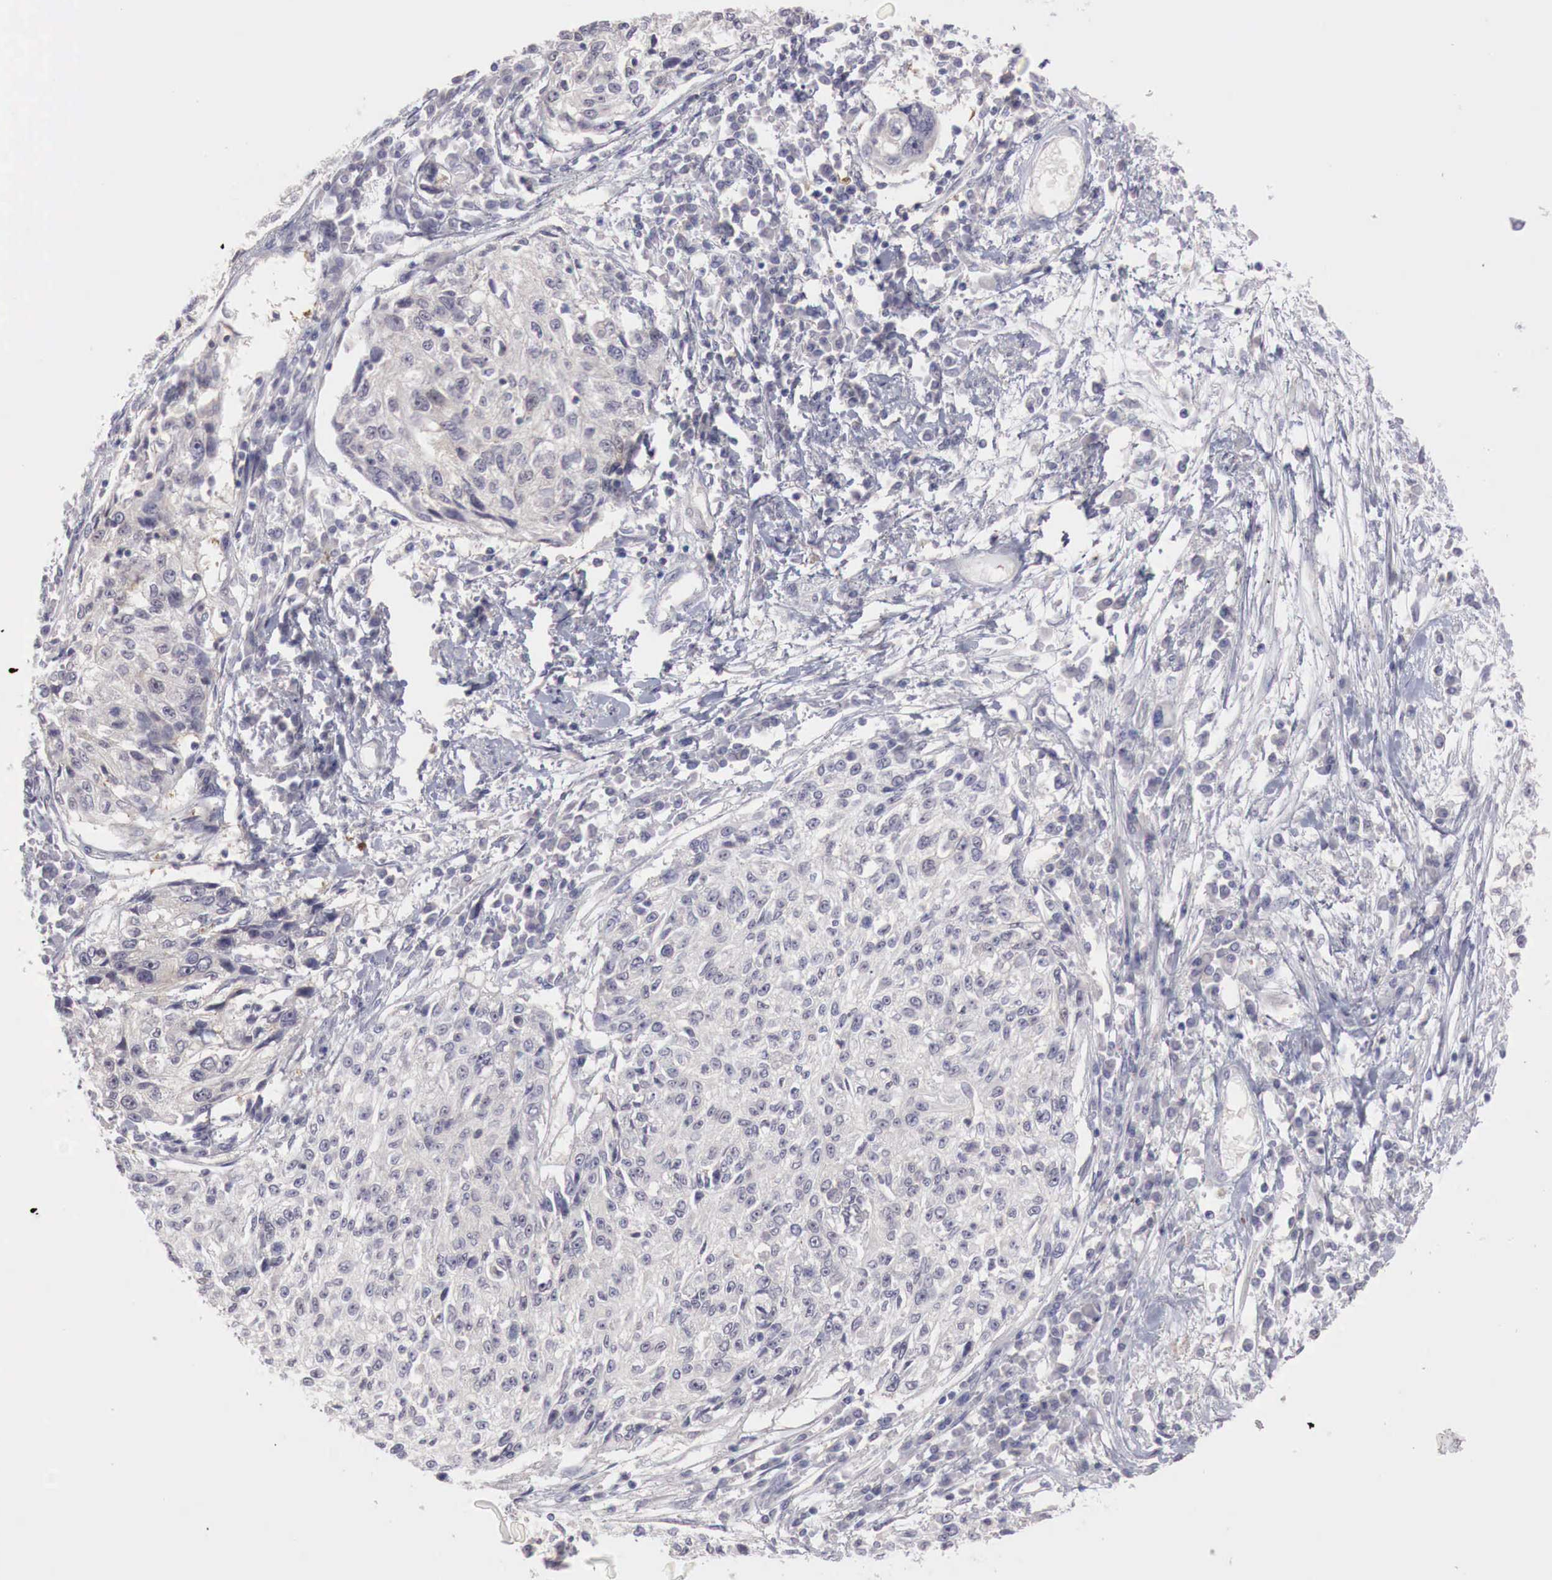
{"staining": {"intensity": "negative", "quantity": "none", "location": "none"}, "tissue": "cervical cancer", "cell_type": "Tumor cells", "image_type": "cancer", "snomed": [{"axis": "morphology", "description": "Squamous cell carcinoma, NOS"}, {"axis": "topography", "description": "Cervix"}], "caption": "The histopathology image exhibits no staining of tumor cells in squamous cell carcinoma (cervical).", "gene": "GATA1", "patient": {"sex": "female", "age": 57}}